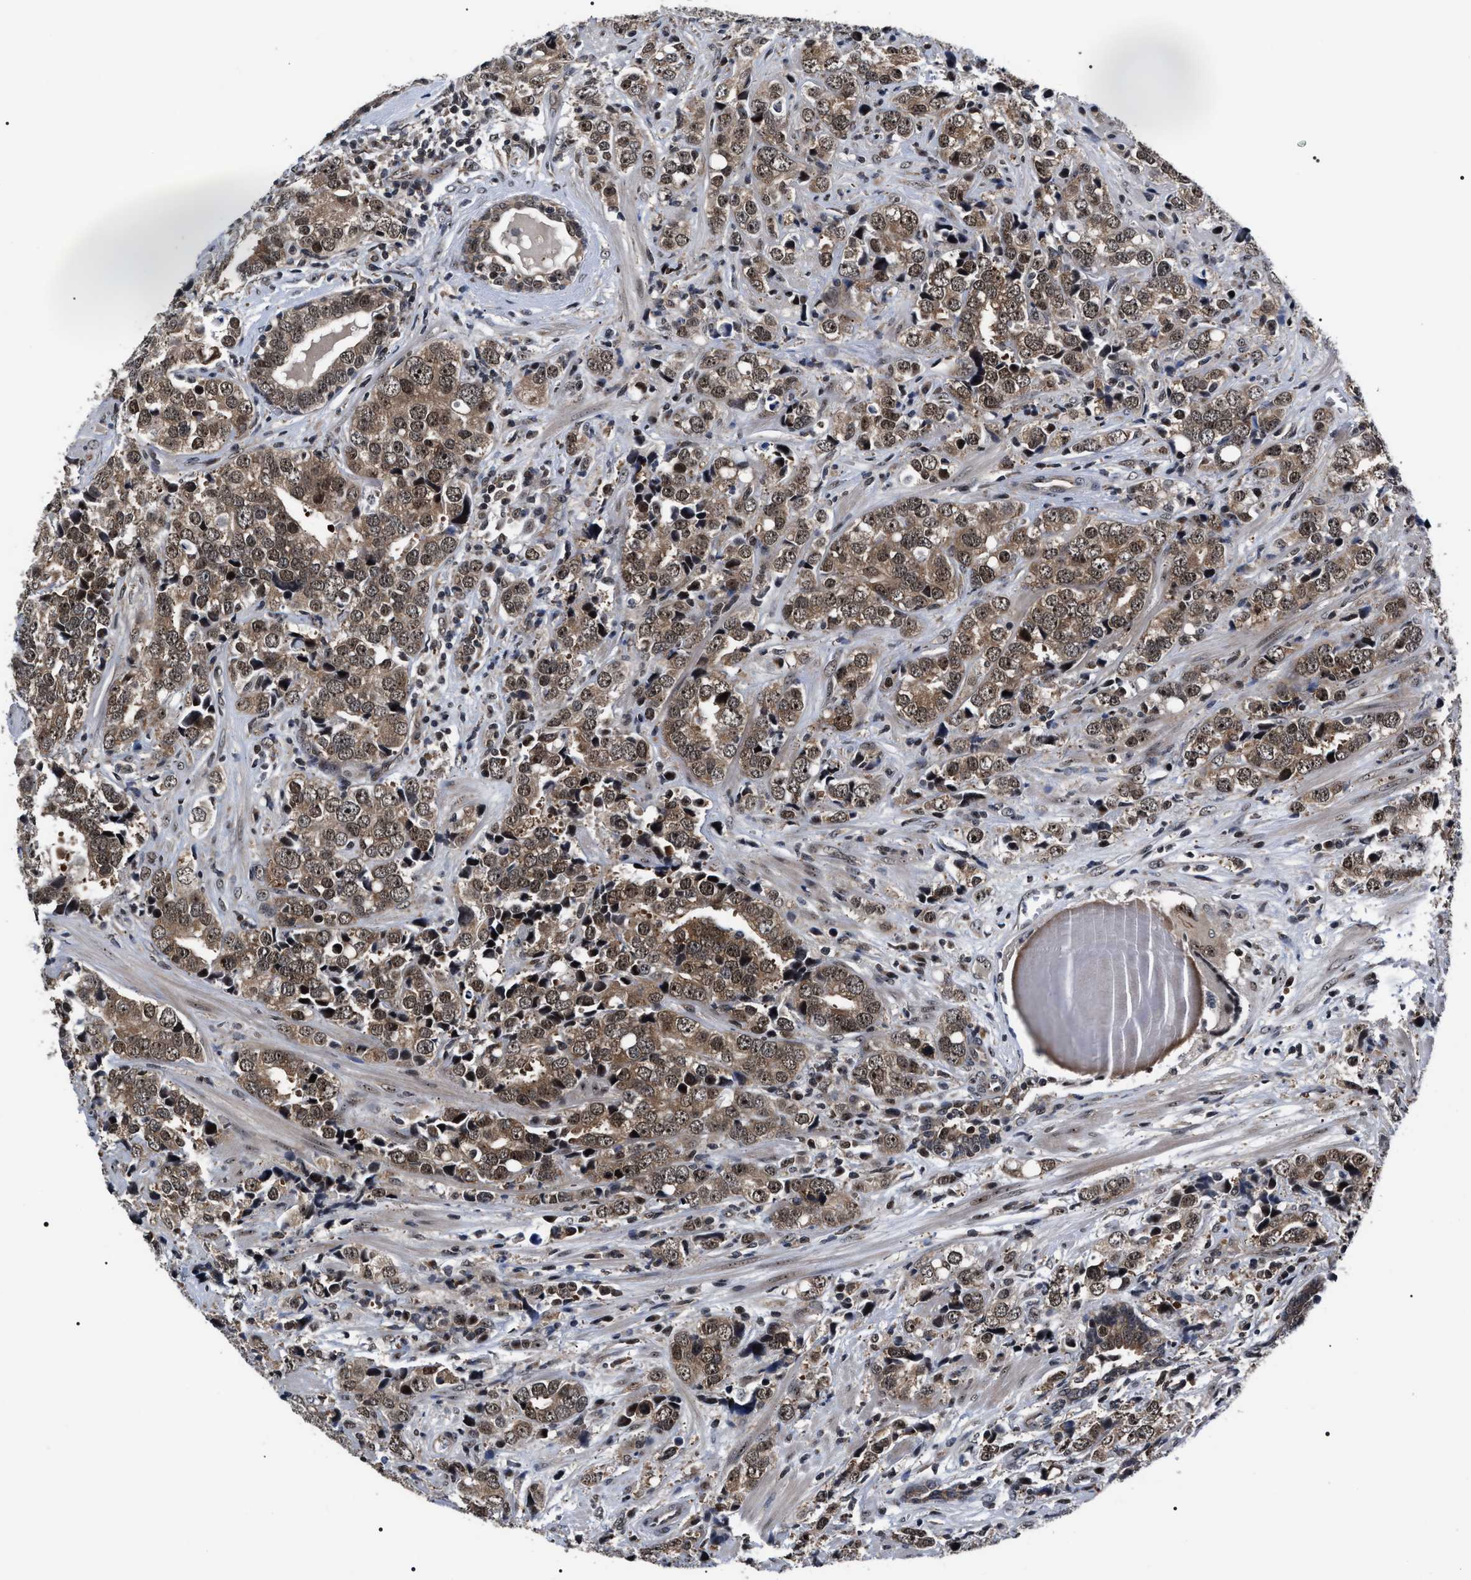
{"staining": {"intensity": "moderate", "quantity": ">75%", "location": "cytoplasmic/membranous,nuclear"}, "tissue": "prostate cancer", "cell_type": "Tumor cells", "image_type": "cancer", "snomed": [{"axis": "morphology", "description": "Adenocarcinoma, High grade"}, {"axis": "topography", "description": "Prostate"}], "caption": "A micrograph of human prostate cancer (high-grade adenocarcinoma) stained for a protein exhibits moderate cytoplasmic/membranous and nuclear brown staining in tumor cells.", "gene": "CSNK2A1", "patient": {"sex": "male", "age": 71}}